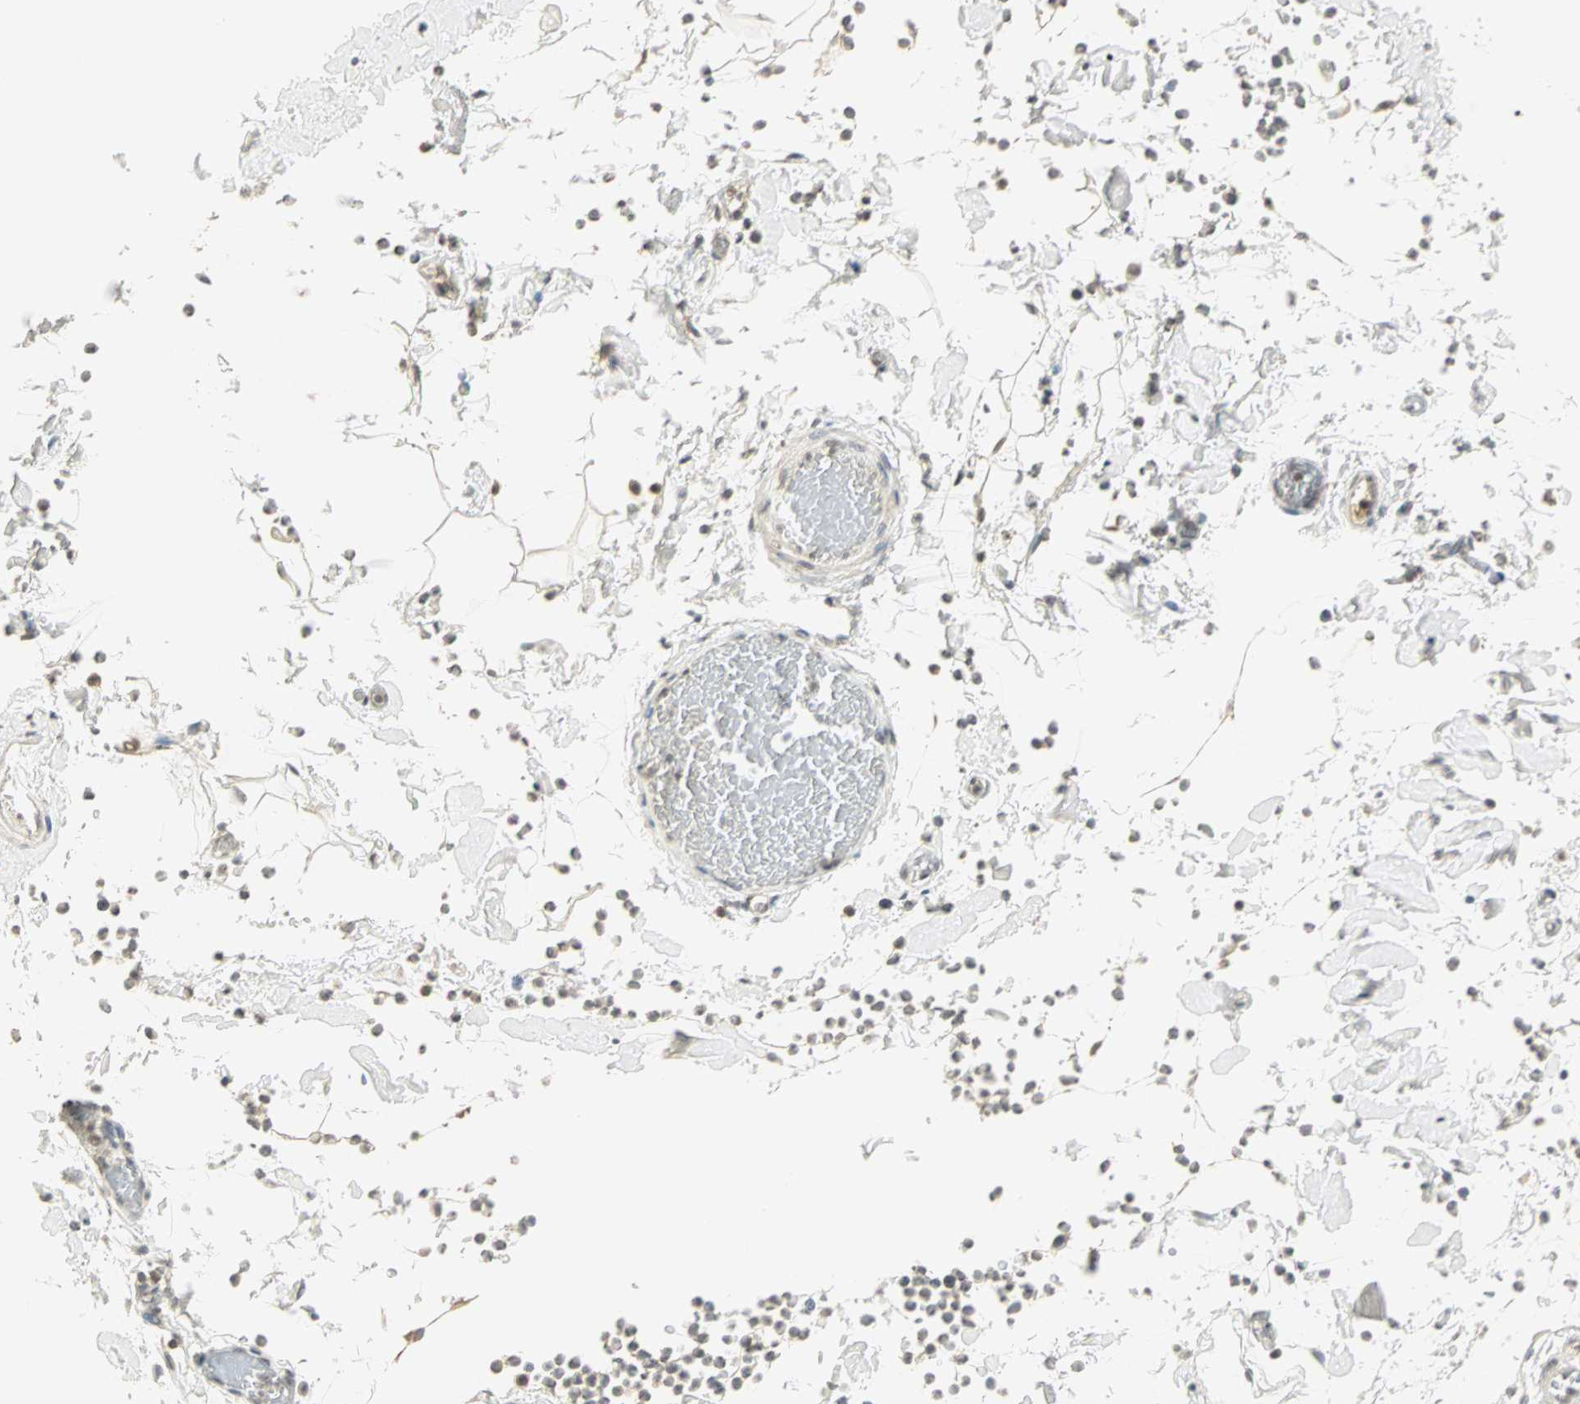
{"staining": {"intensity": "weak", "quantity": "<25%", "location": "nuclear"}, "tissue": "smooth muscle", "cell_type": "Smooth muscle cells", "image_type": "normal", "snomed": [{"axis": "morphology", "description": "Normal tissue, NOS"}, {"axis": "topography", "description": "Smooth muscle"}, {"axis": "topography", "description": "Colon"}], "caption": "Immunohistochemistry (IHC) histopathology image of benign smooth muscle: smooth muscle stained with DAB displays no significant protein expression in smooth muscle cells. (DAB (3,3'-diaminobenzidine) immunohistochemistry (IHC) with hematoxylin counter stain).", "gene": "SMAD3", "patient": {"sex": "male", "age": 67}}